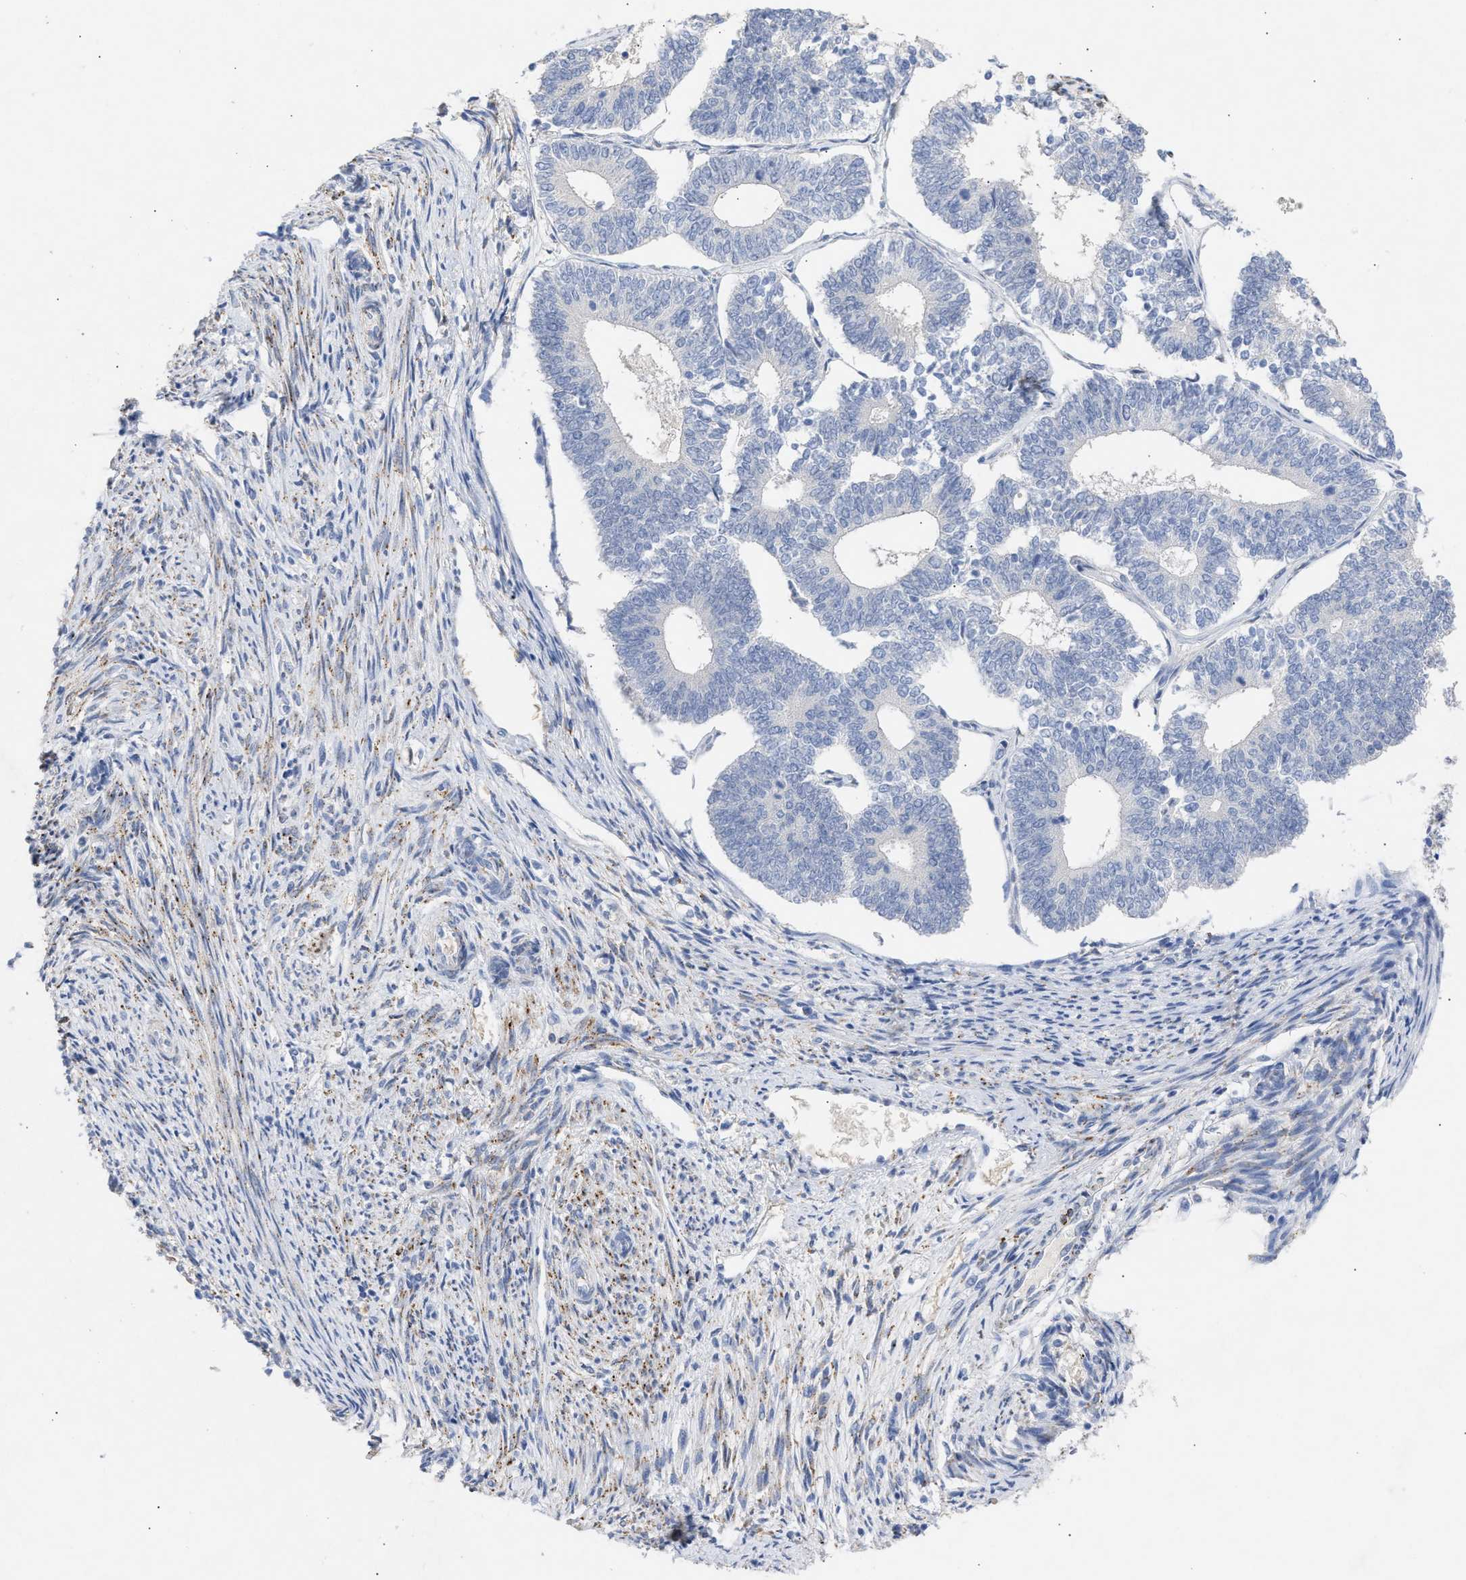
{"staining": {"intensity": "negative", "quantity": "none", "location": "none"}, "tissue": "endometrial cancer", "cell_type": "Tumor cells", "image_type": "cancer", "snomed": [{"axis": "morphology", "description": "Adenocarcinoma, NOS"}, {"axis": "topography", "description": "Endometrium"}], "caption": "Protein analysis of endometrial adenocarcinoma exhibits no significant staining in tumor cells. The staining was performed using DAB to visualize the protein expression in brown, while the nuclei were stained in blue with hematoxylin (Magnification: 20x).", "gene": "SELENOM", "patient": {"sex": "female", "age": 70}}